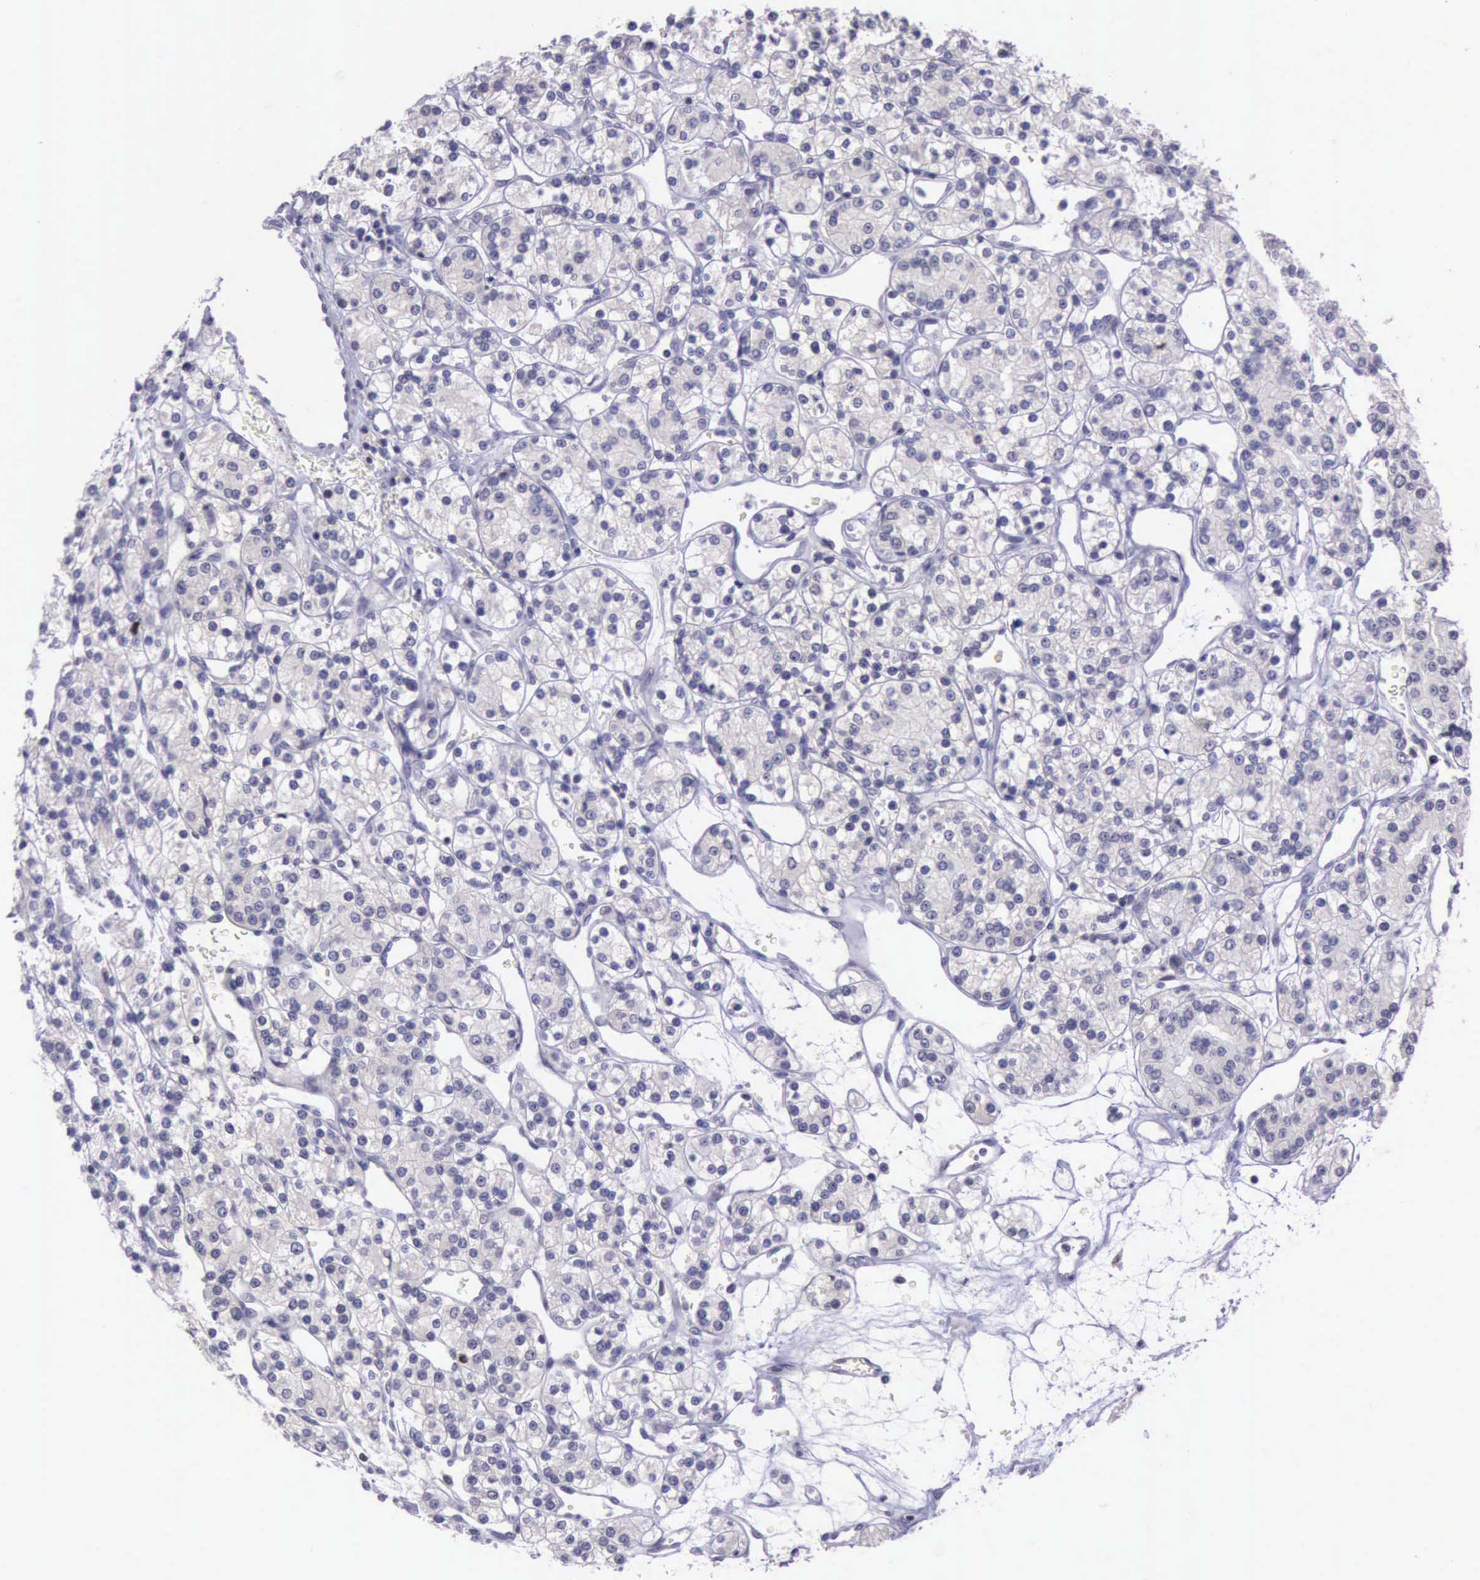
{"staining": {"intensity": "strong", "quantity": "<25%", "location": "nuclear"}, "tissue": "renal cancer", "cell_type": "Tumor cells", "image_type": "cancer", "snomed": [{"axis": "morphology", "description": "Adenocarcinoma, NOS"}, {"axis": "topography", "description": "Kidney"}], "caption": "Tumor cells show medium levels of strong nuclear expression in approximately <25% of cells in renal cancer (adenocarcinoma).", "gene": "PARP1", "patient": {"sex": "female", "age": 62}}